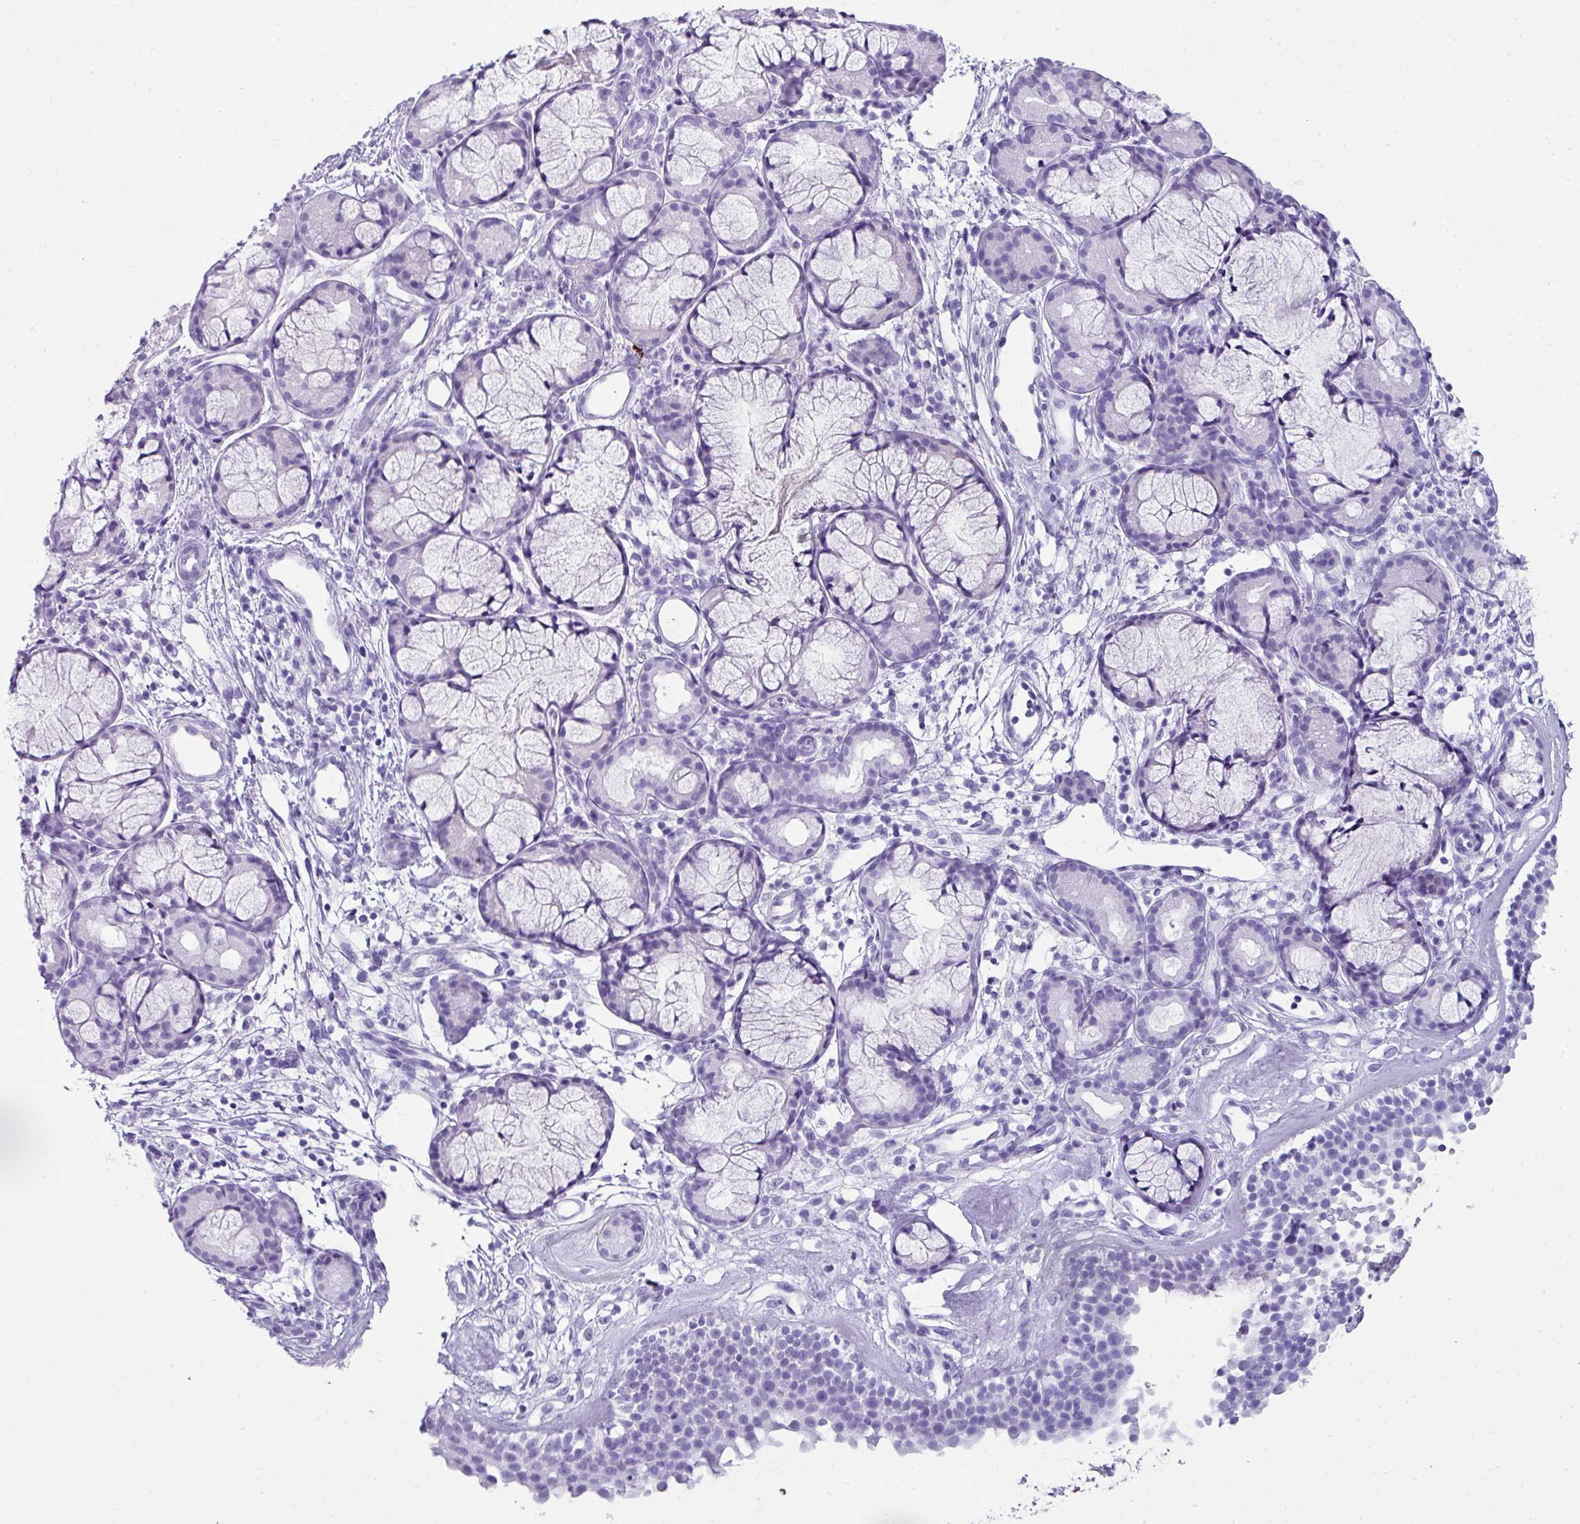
{"staining": {"intensity": "negative", "quantity": "none", "location": "none"}, "tissue": "nasopharynx", "cell_type": "Respiratory epithelial cells", "image_type": "normal", "snomed": [{"axis": "morphology", "description": "Normal tissue, NOS"}, {"axis": "topography", "description": "Nasopharynx"}], "caption": "High magnification brightfield microscopy of normal nasopharynx stained with DAB (3,3'-diaminobenzidine) (brown) and counterstained with hematoxylin (blue): respiratory epithelial cells show no significant positivity.", "gene": "ZNF568", "patient": {"sex": "female", "age": 62}}